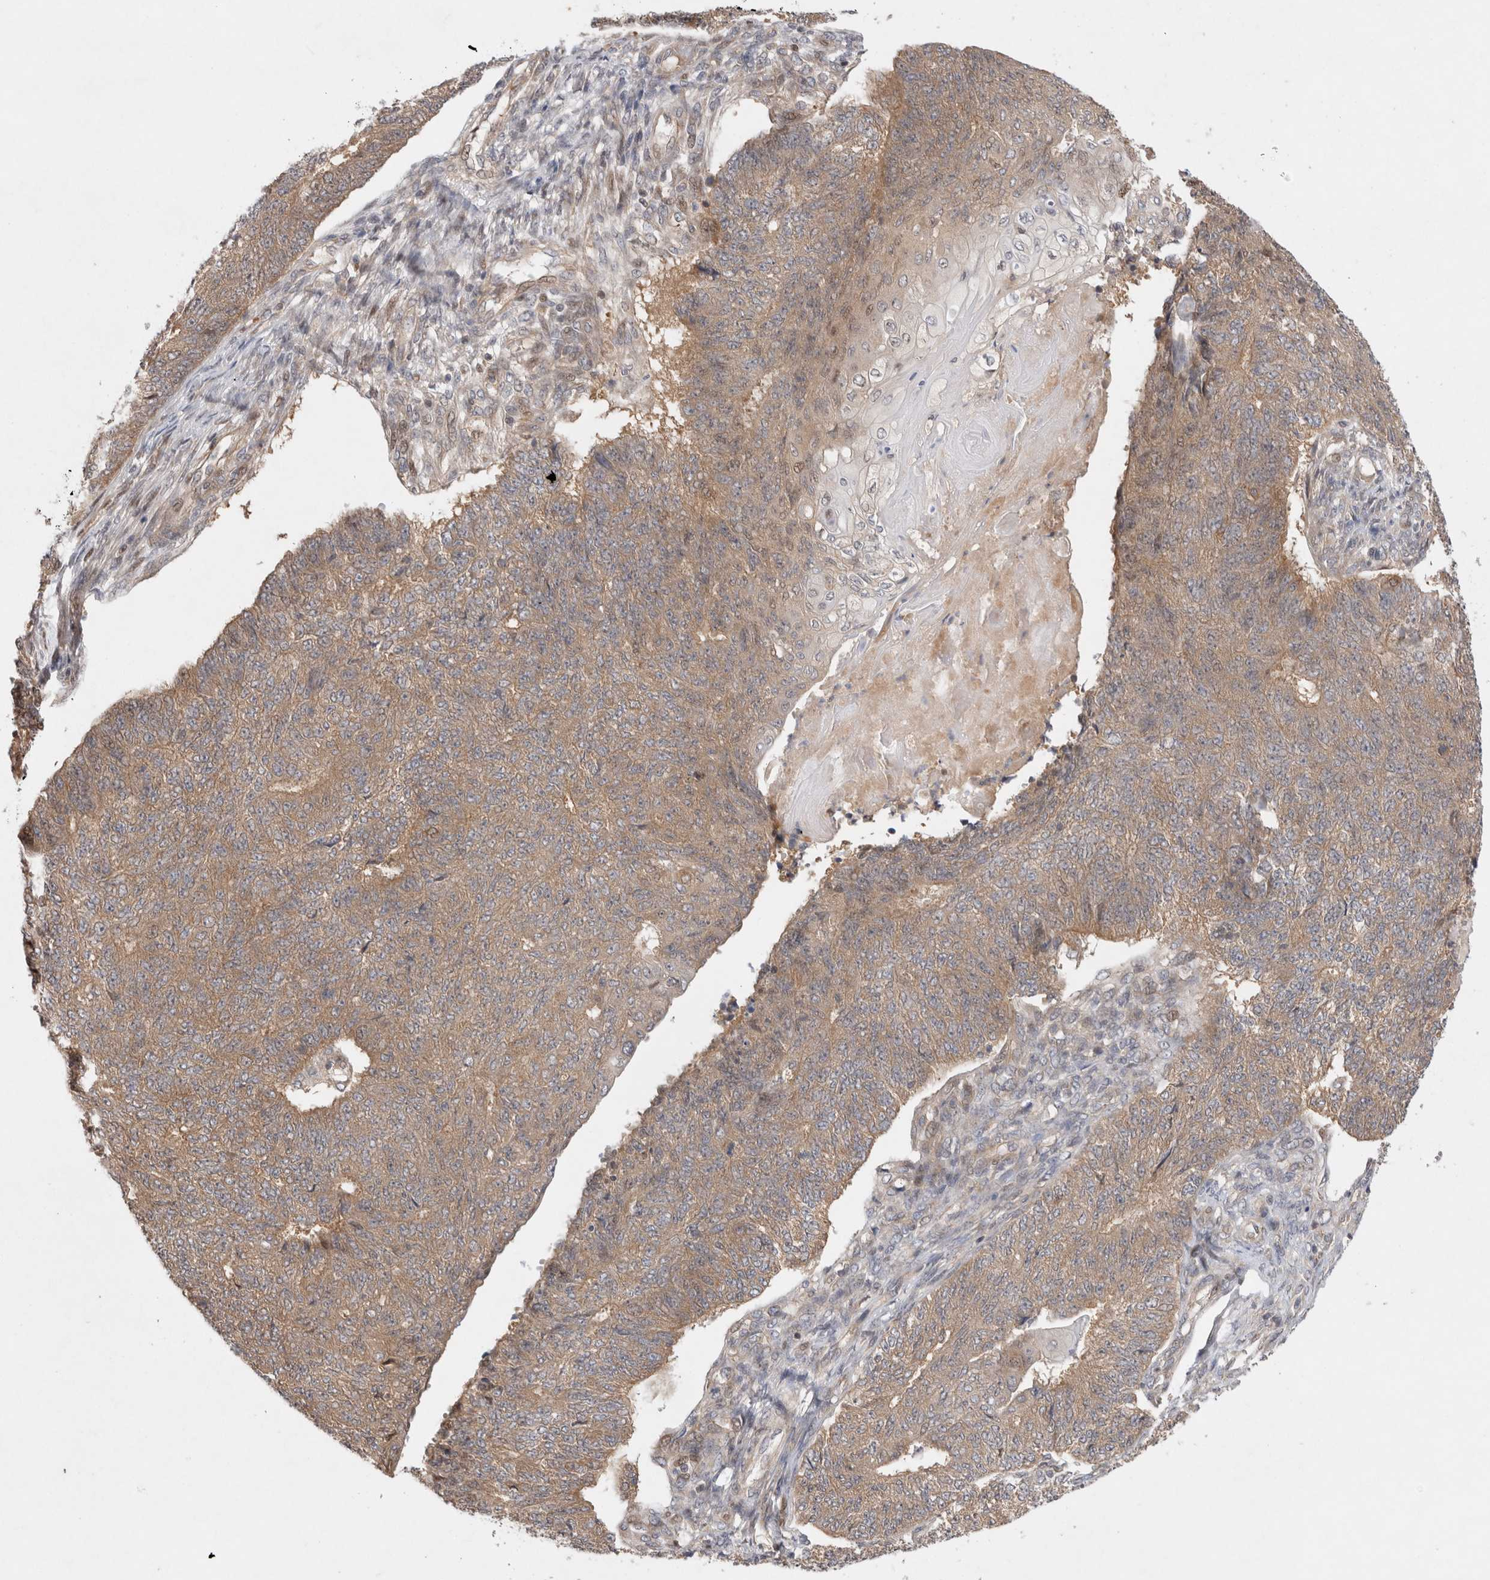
{"staining": {"intensity": "moderate", "quantity": ">75%", "location": "cytoplasmic/membranous"}, "tissue": "endometrial cancer", "cell_type": "Tumor cells", "image_type": "cancer", "snomed": [{"axis": "morphology", "description": "Adenocarcinoma, NOS"}, {"axis": "topography", "description": "Endometrium"}], "caption": "This image displays IHC staining of human endometrial adenocarcinoma, with medium moderate cytoplasmic/membranous expression in about >75% of tumor cells.", "gene": "HTT", "patient": {"sex": "female", "age": 32}}